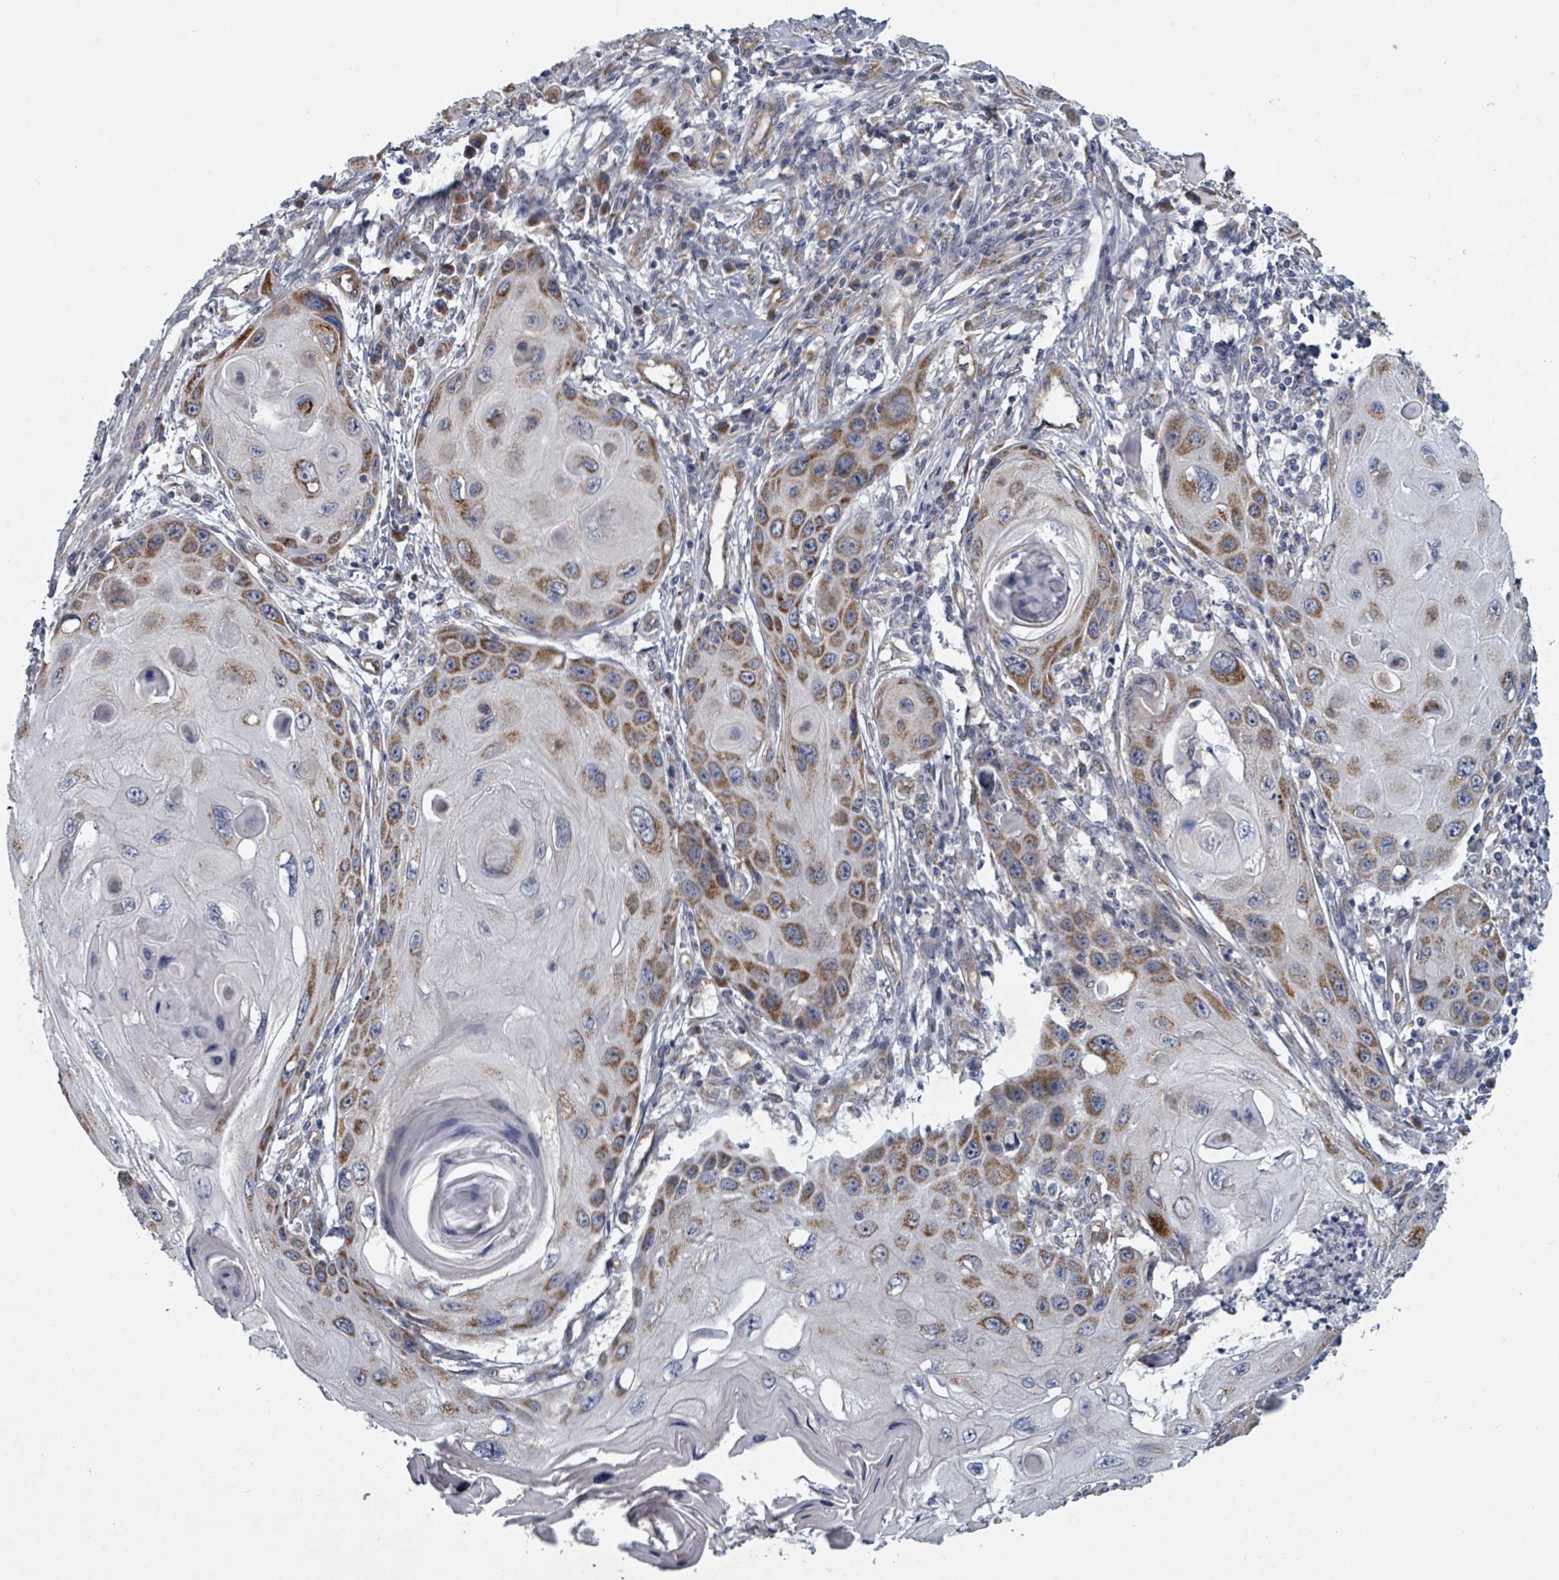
{"staining": {"intensity": "moderate", "quantity": ">75%", "location": "cytoplasmic/membranous"}, "tissue": "skin cancer", "cell_type": "Tumor cells", "image_type": "cancer", "snomed": [{"axis": "morphology", "description": "Squamous cell carcinoma, NOS"}, {"axis": "topography", "description": "Skin"}, {"axis": "topography", "description": "Vulva"}], "caption": "Immunohistochemistry micrograph of neoplastic tissue: skin cancer (squamous cell carcinoma) stained using immunohistochemistry demonstrates medium levels of moderate protein expression localized specifically in the cytoplasmic/membranous of tumor cells, appearing as a cytoplasmic/membranous brown color.", "gene": "FKBP1A", "patient": {"sex": "female", "age": 44}}